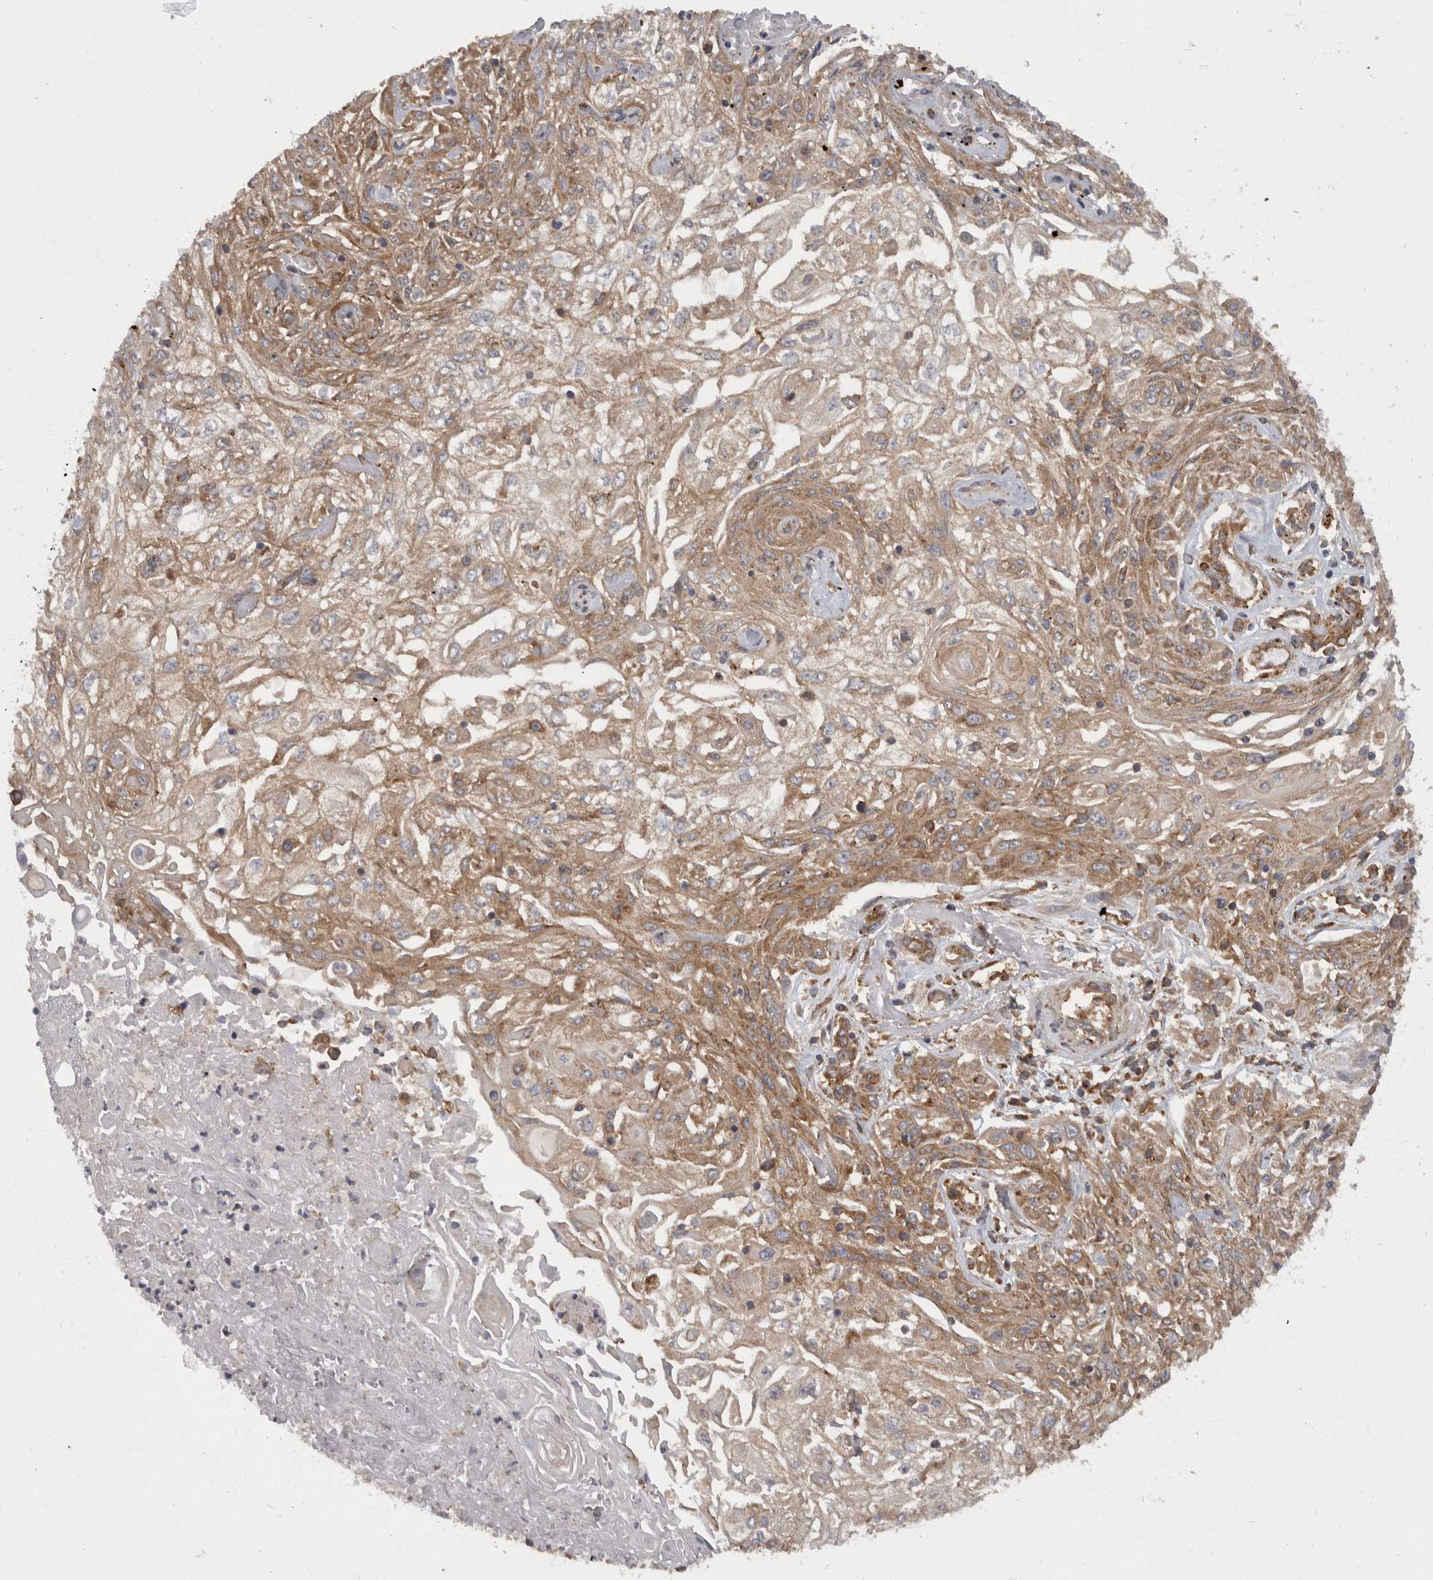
{"staining": {"intensity": "moderate", "quantity": ">75%", "location": "cytoplasmic/membranous"}, "tissue": "skin cancer", "cell_type": "Tumor cells", "image_type": "cancer", "snomed": [{"axis": "morphology", "description": "Squamous cell carcinoma, NOS"}, {"axis": "morphology", "description": "Squamous cell carcinoma, metastatic, NOS"}, {"axis": "topography", "description": "Skin"}, {"axis": "topography", "description": "Lymph node"}], "caption": "The photomicrograph exhibits immunohistochemical staining of skin cancer. There is moderate cytoplasmic/membranous expression is appreciated in approximately >75% of tumor cells.", "gene": "SMCR8", "patient": {"sex": "male", "age": 75}}